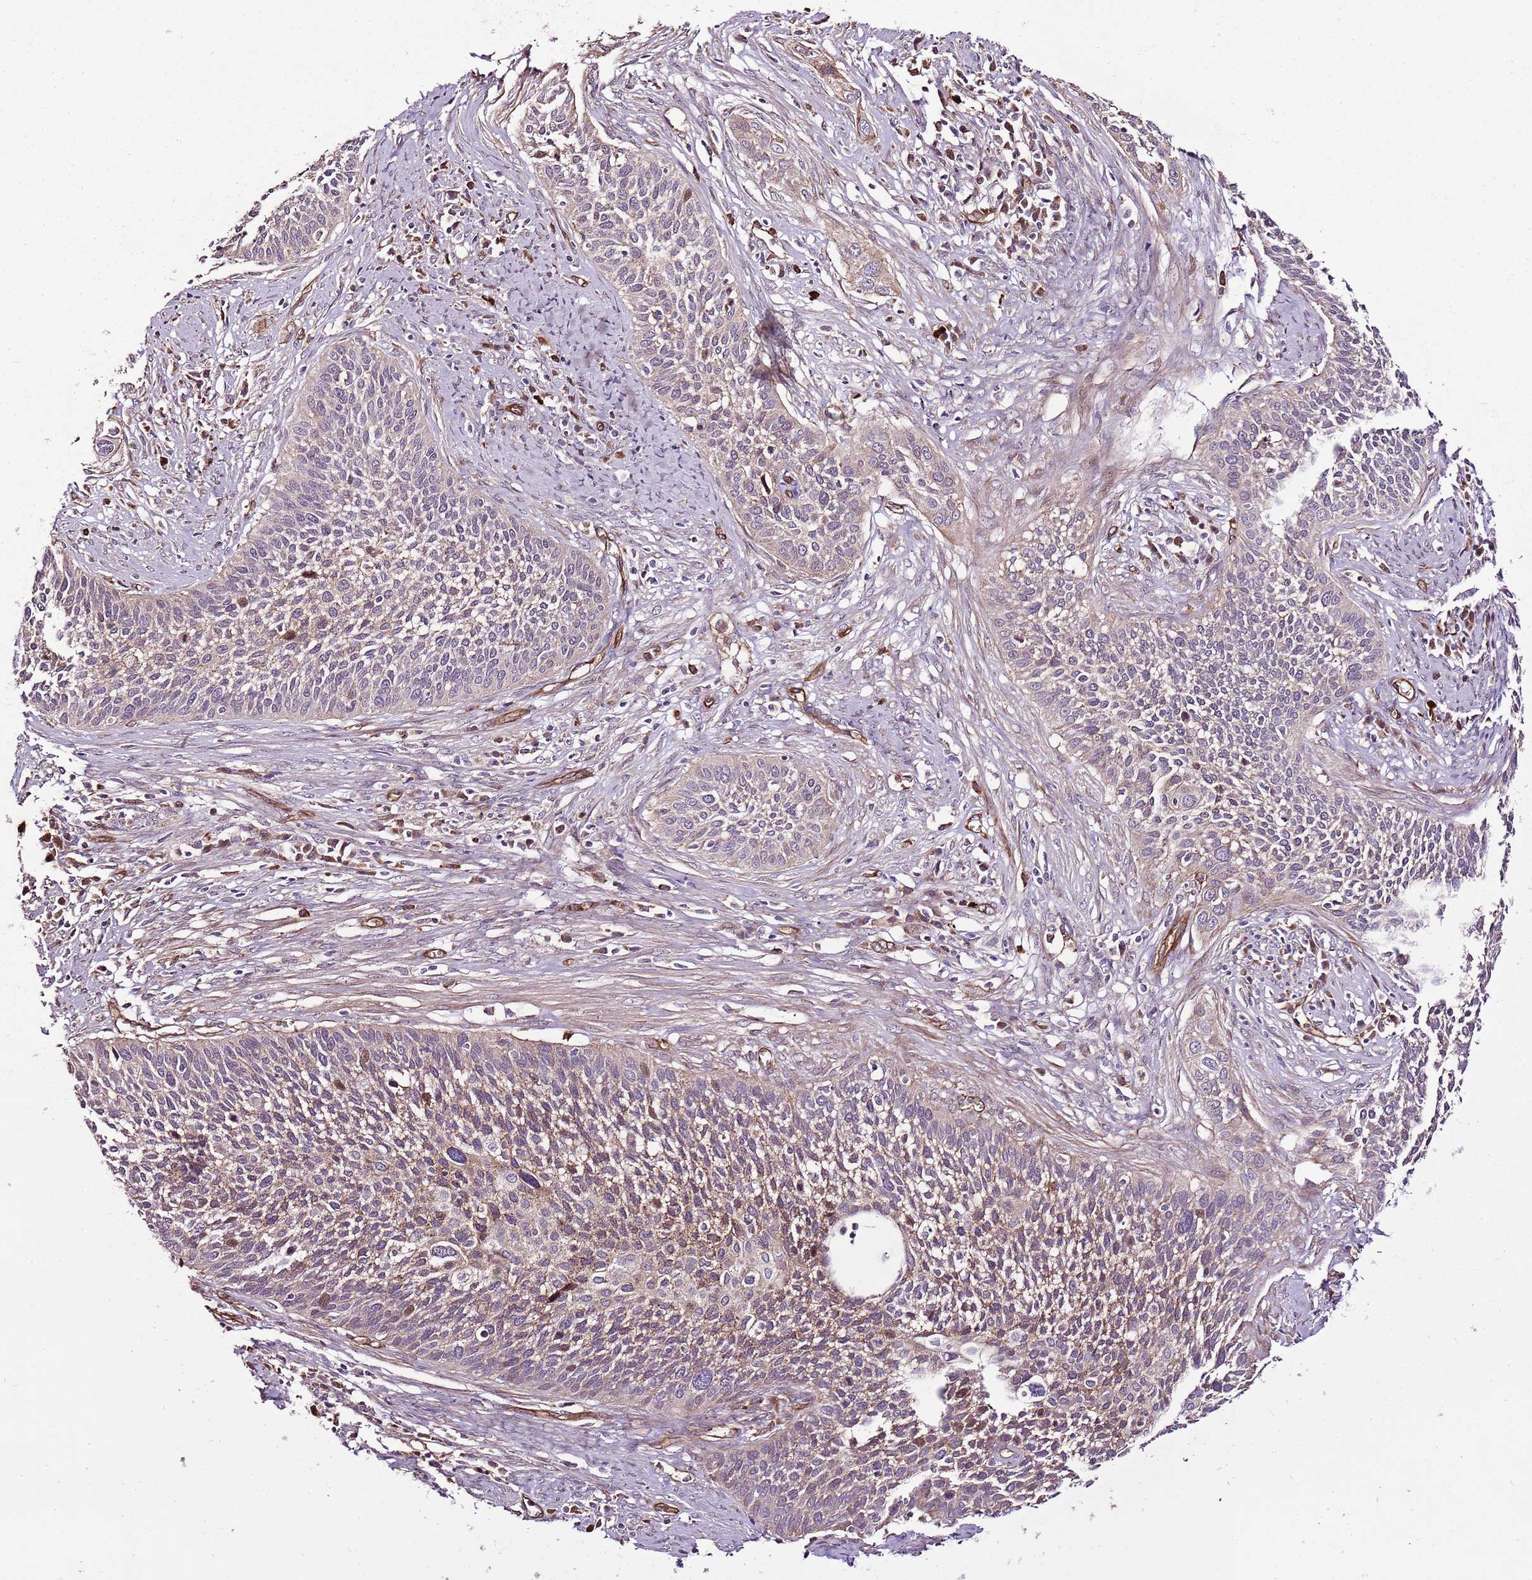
{"staining": {"intensity": "weak", "quantity": "25%-75%", "location": "cytoplasmic/membranous,nuclear"}, "tissue": "cervical cancer", "cell_type": "Tumor cells", "image_type": "cancer", "snomed": [{"axis": "morphology", "description": "Squamous cell carcinoma, NOS"}, {"axis": "topography", "description": "Cervix"}], "caption": "Immunohistochemistry image of neoplastic tissue: cervical cancer (squamous cell carcinoma) stained using IHC shows low levels of weak protein expression localized specifically in the cytoplasmic/membranous and nuclear of tumor cells, appearing as a cytoplasmic/membranous and nuclear brown color.", "gene": "ZNF827", "patient": {"sex": "female", "age": 34}}